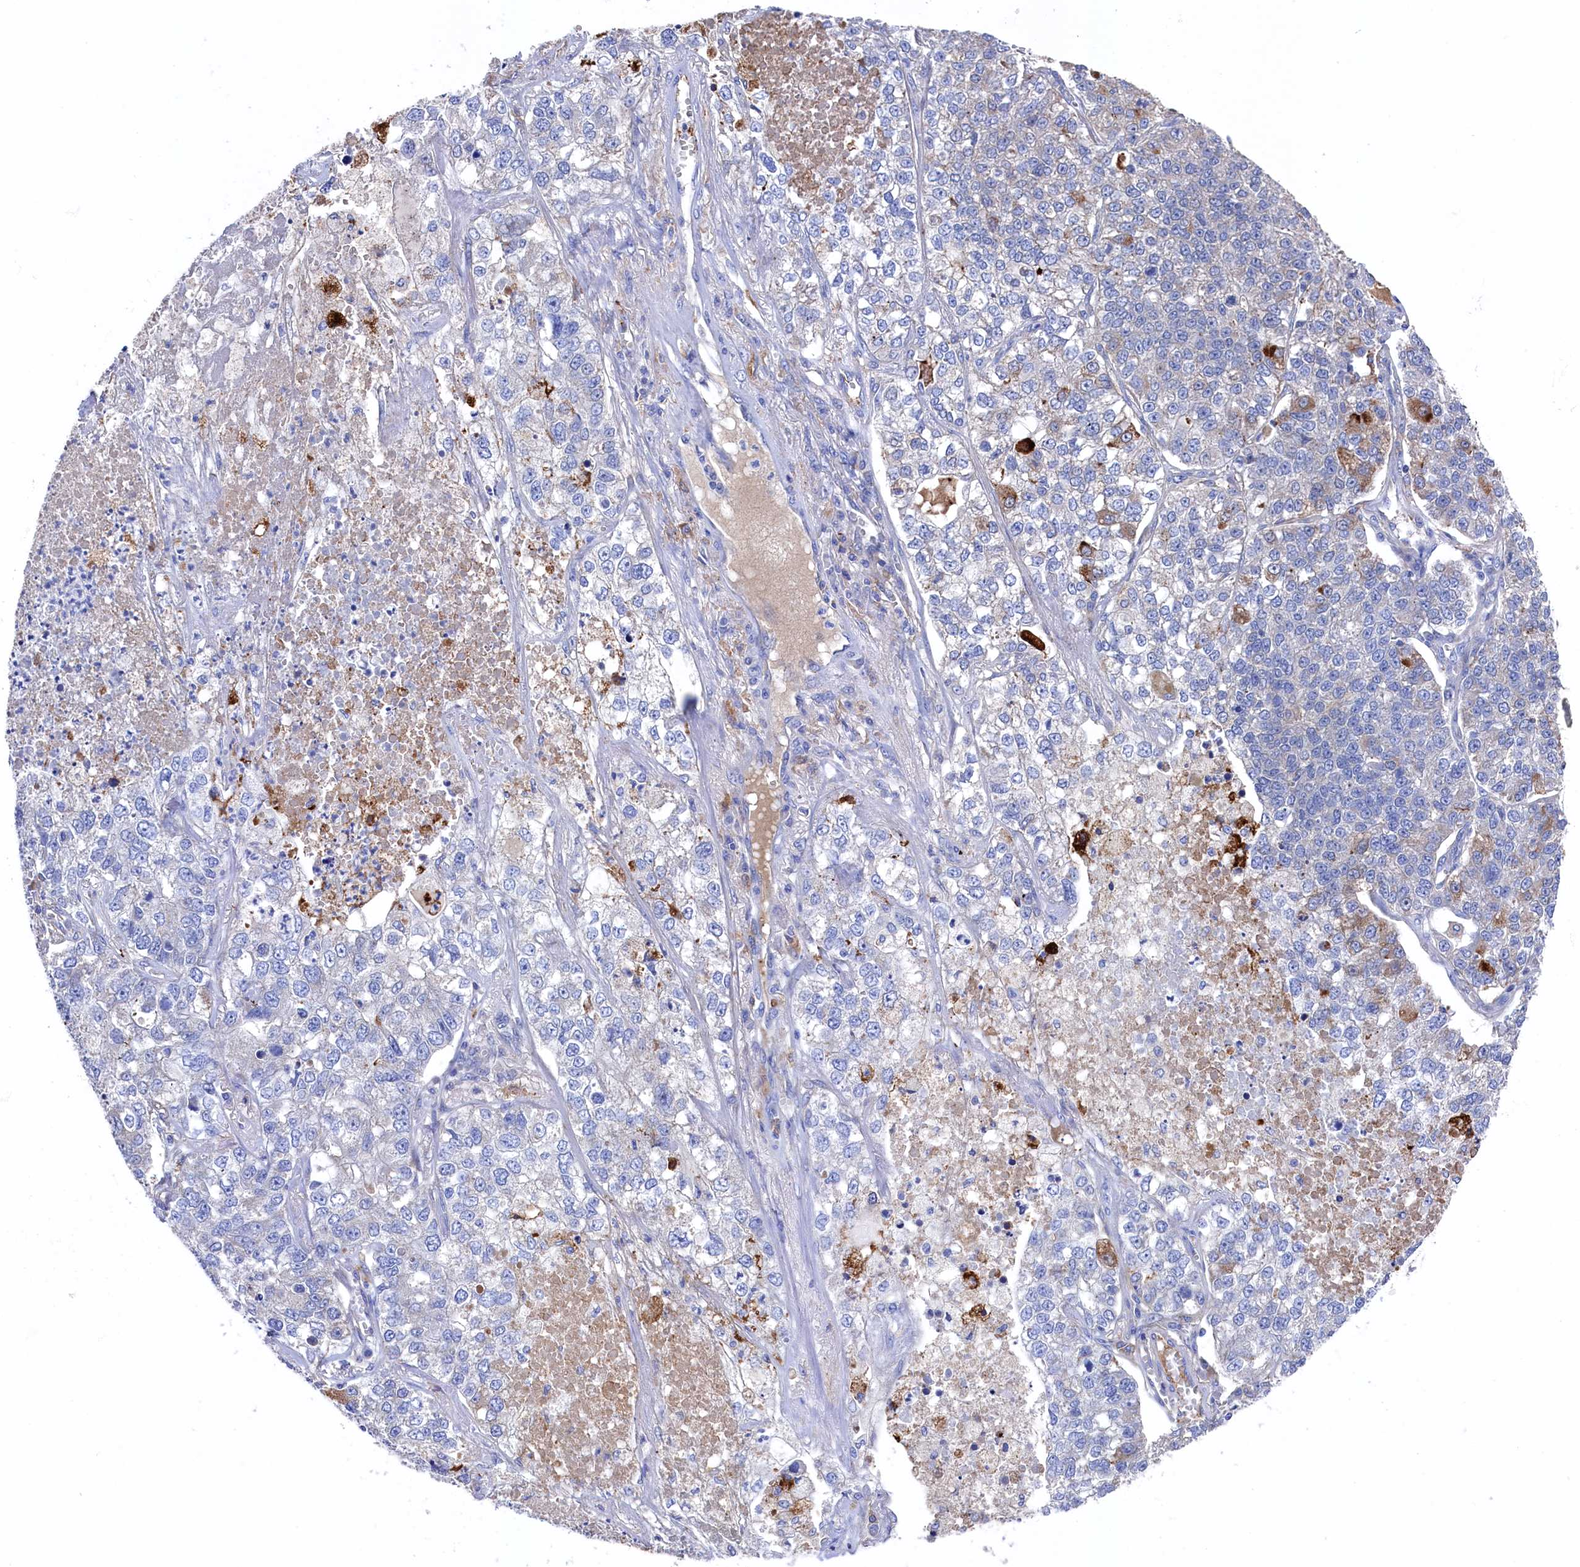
{"staining": {"intensity": "negative", "quantity": "none", "location": "none"}, "tissue": "lung cancer", "cell_type": "Tumor cells", "image_type": "cancer", "snomed": [{"axis": "morphology", "description": "Adenocarcinoma, NOS"}, {"axis": "topography", "description": "Lung"}], "caption": "Tumor cells are negative for brown protein staining in lung cancer.", "gene": "C12orf73", "patient": {"sex": "male", "age": 49}}